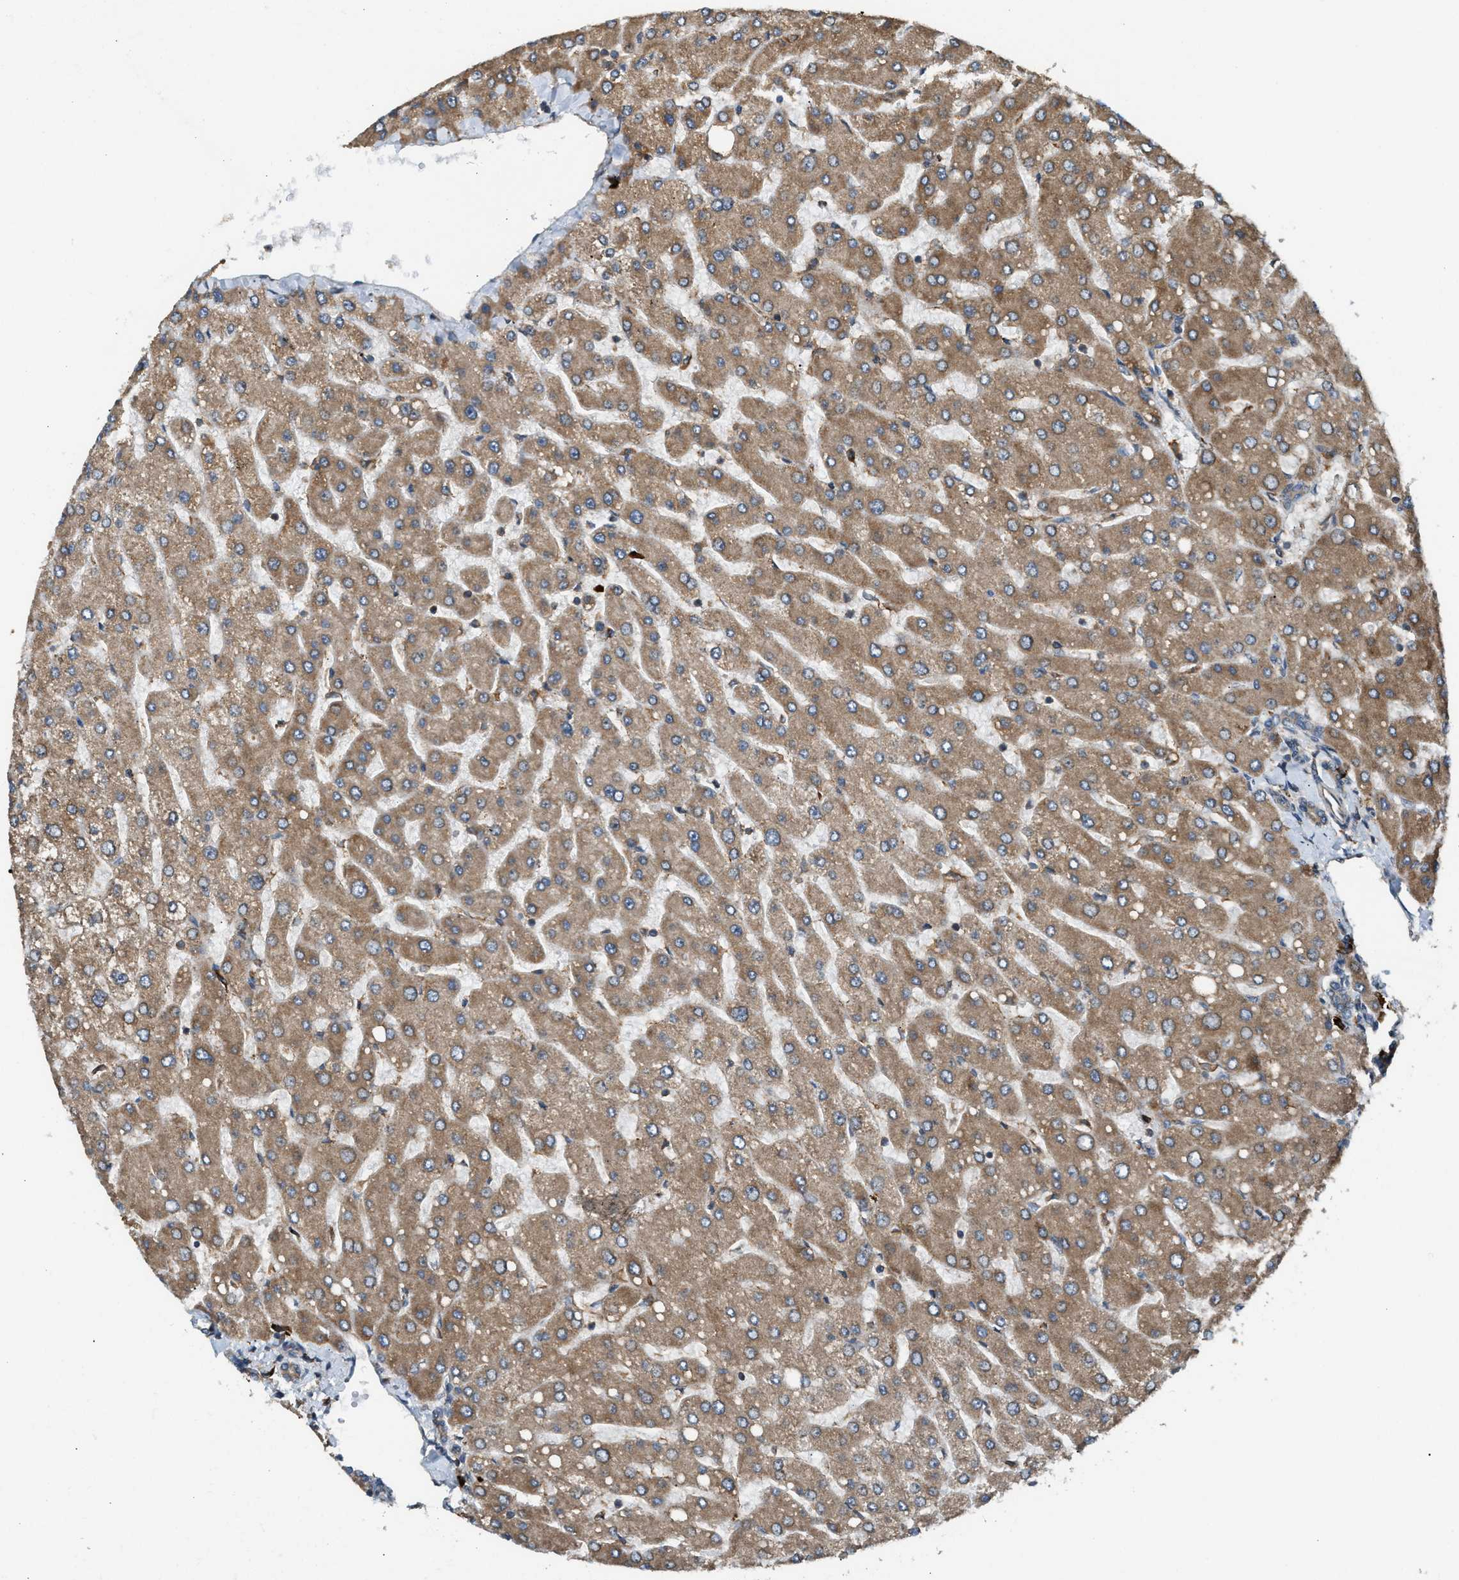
{"staining": {"intensity": "moderate", "quantity": ">75%", "location": "cytoplasmic/membranous"}, "tissue": "liver", "cell_type": "Cholangiocytes", "image_type": "normal", "snomed": [{"axis": "morphology", "description": "Normal tissue, NOS"}, {"axis": "topography", "description": "Liver"}], "caption": "Benign liver was stained to show a protein in brown. There is medium levels of moderate cytoplasmic/membranous positivity in about >75% of cholangiocytes. The protein is shown in brown color, while the nuclei are stained blue.", "gene": "BAIAP2L1", "patient": {"sex": "male", "age": 55}}